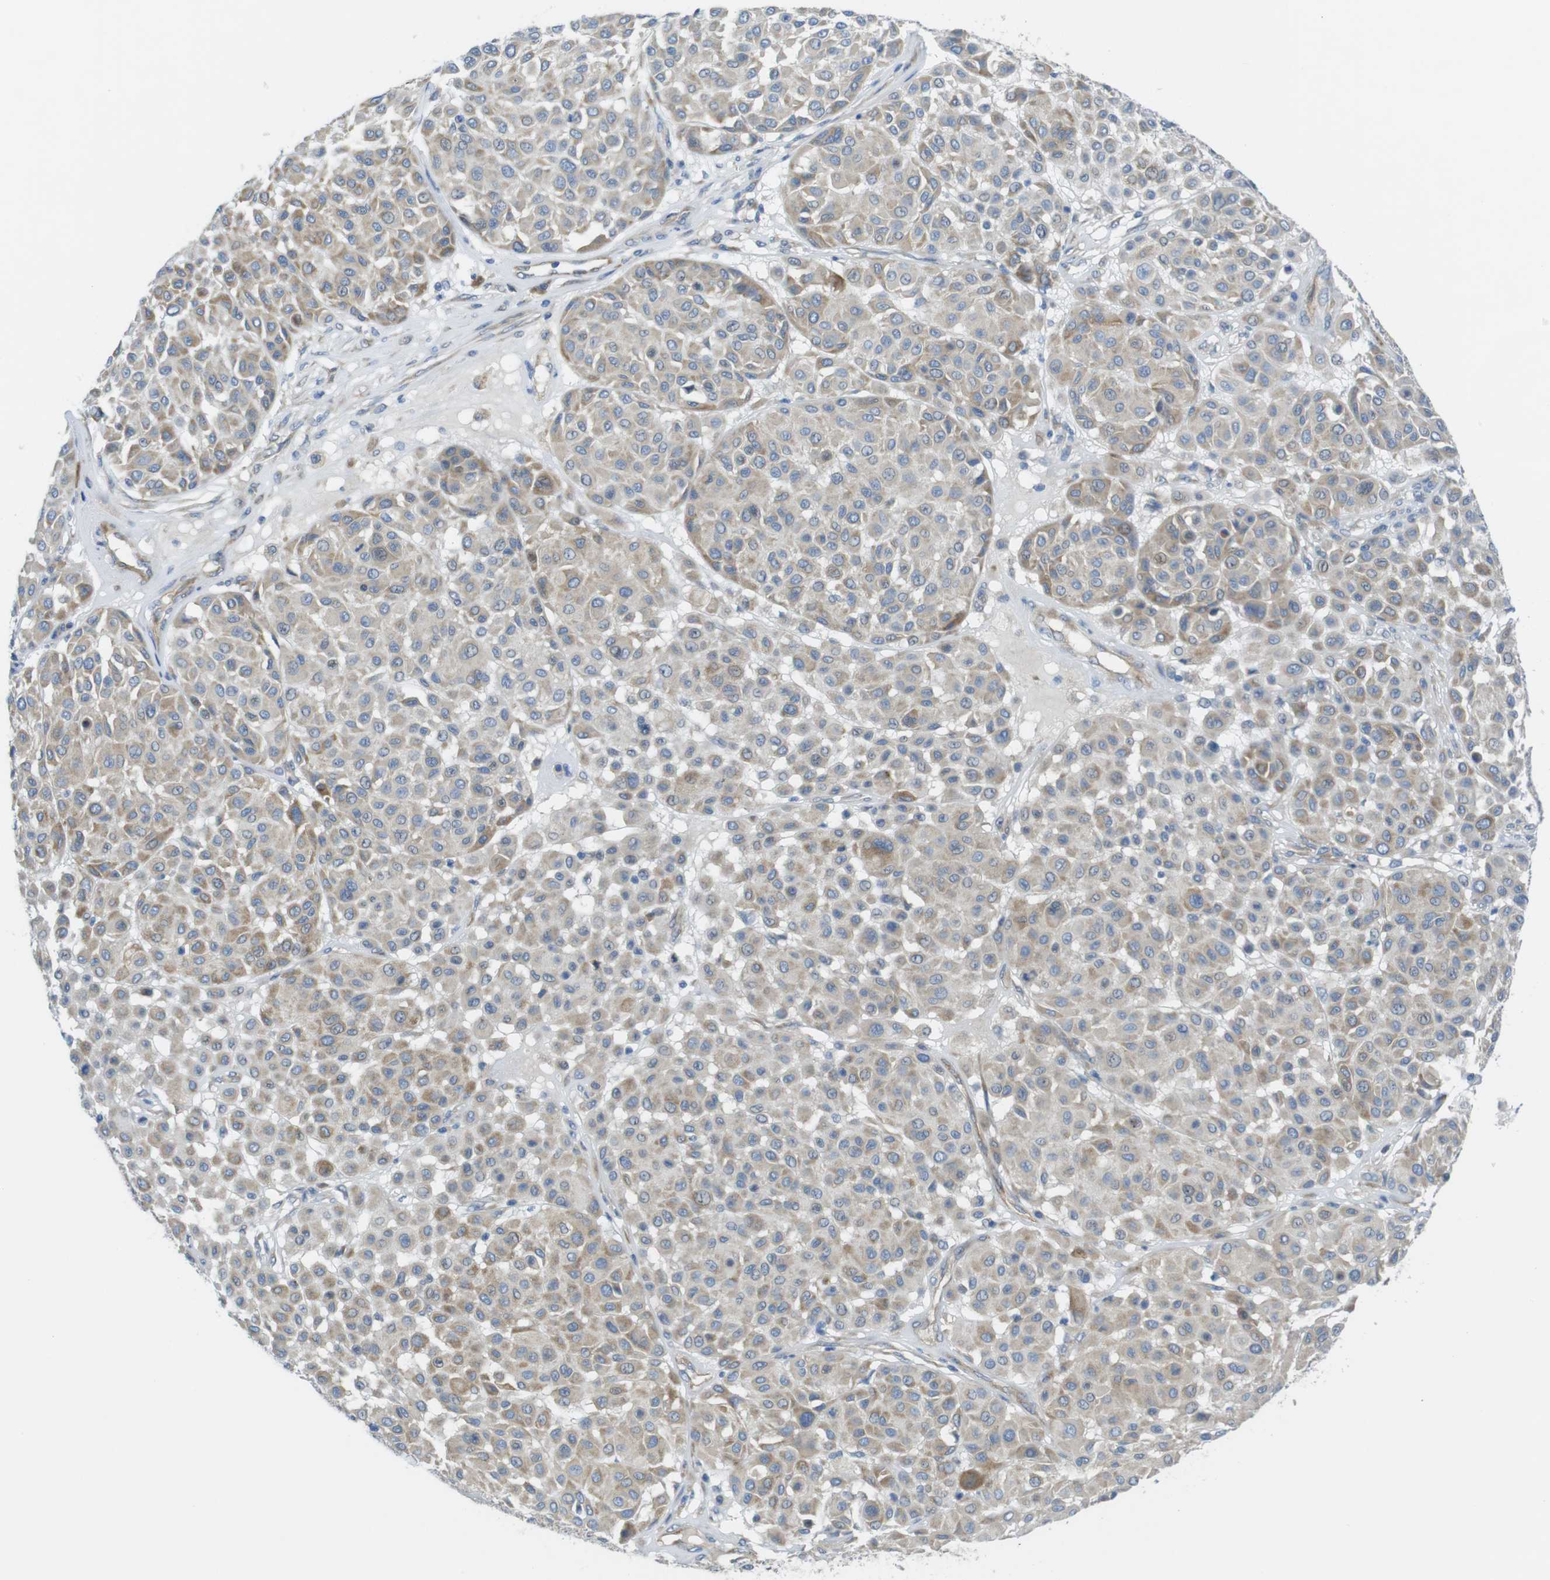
{"staining": {"intensity": "moderate", "quantity": ">75%", "location": "cytoplasmic/membranous"}, "tissue": "melanoma", "cell_type": "Tumor cells", "image_type": "cancer", "snomed": [{"axis": "morphology", "description": "Malignant melanoma, Metastatic site"}, {"axis": "topography", "description": "Soft tissue"}], "caption": "Immunohistochemistry of melanoma shows medium levels of moderate cytoplasmic/membranous positivity in about >75% of tumor cells. Immunohistochemistry (ihc) stains the protein of interest in brown and the nuclei are stained blue.", "gene": "TMEM234", "patient": {"sex": "male", "age": 41}}